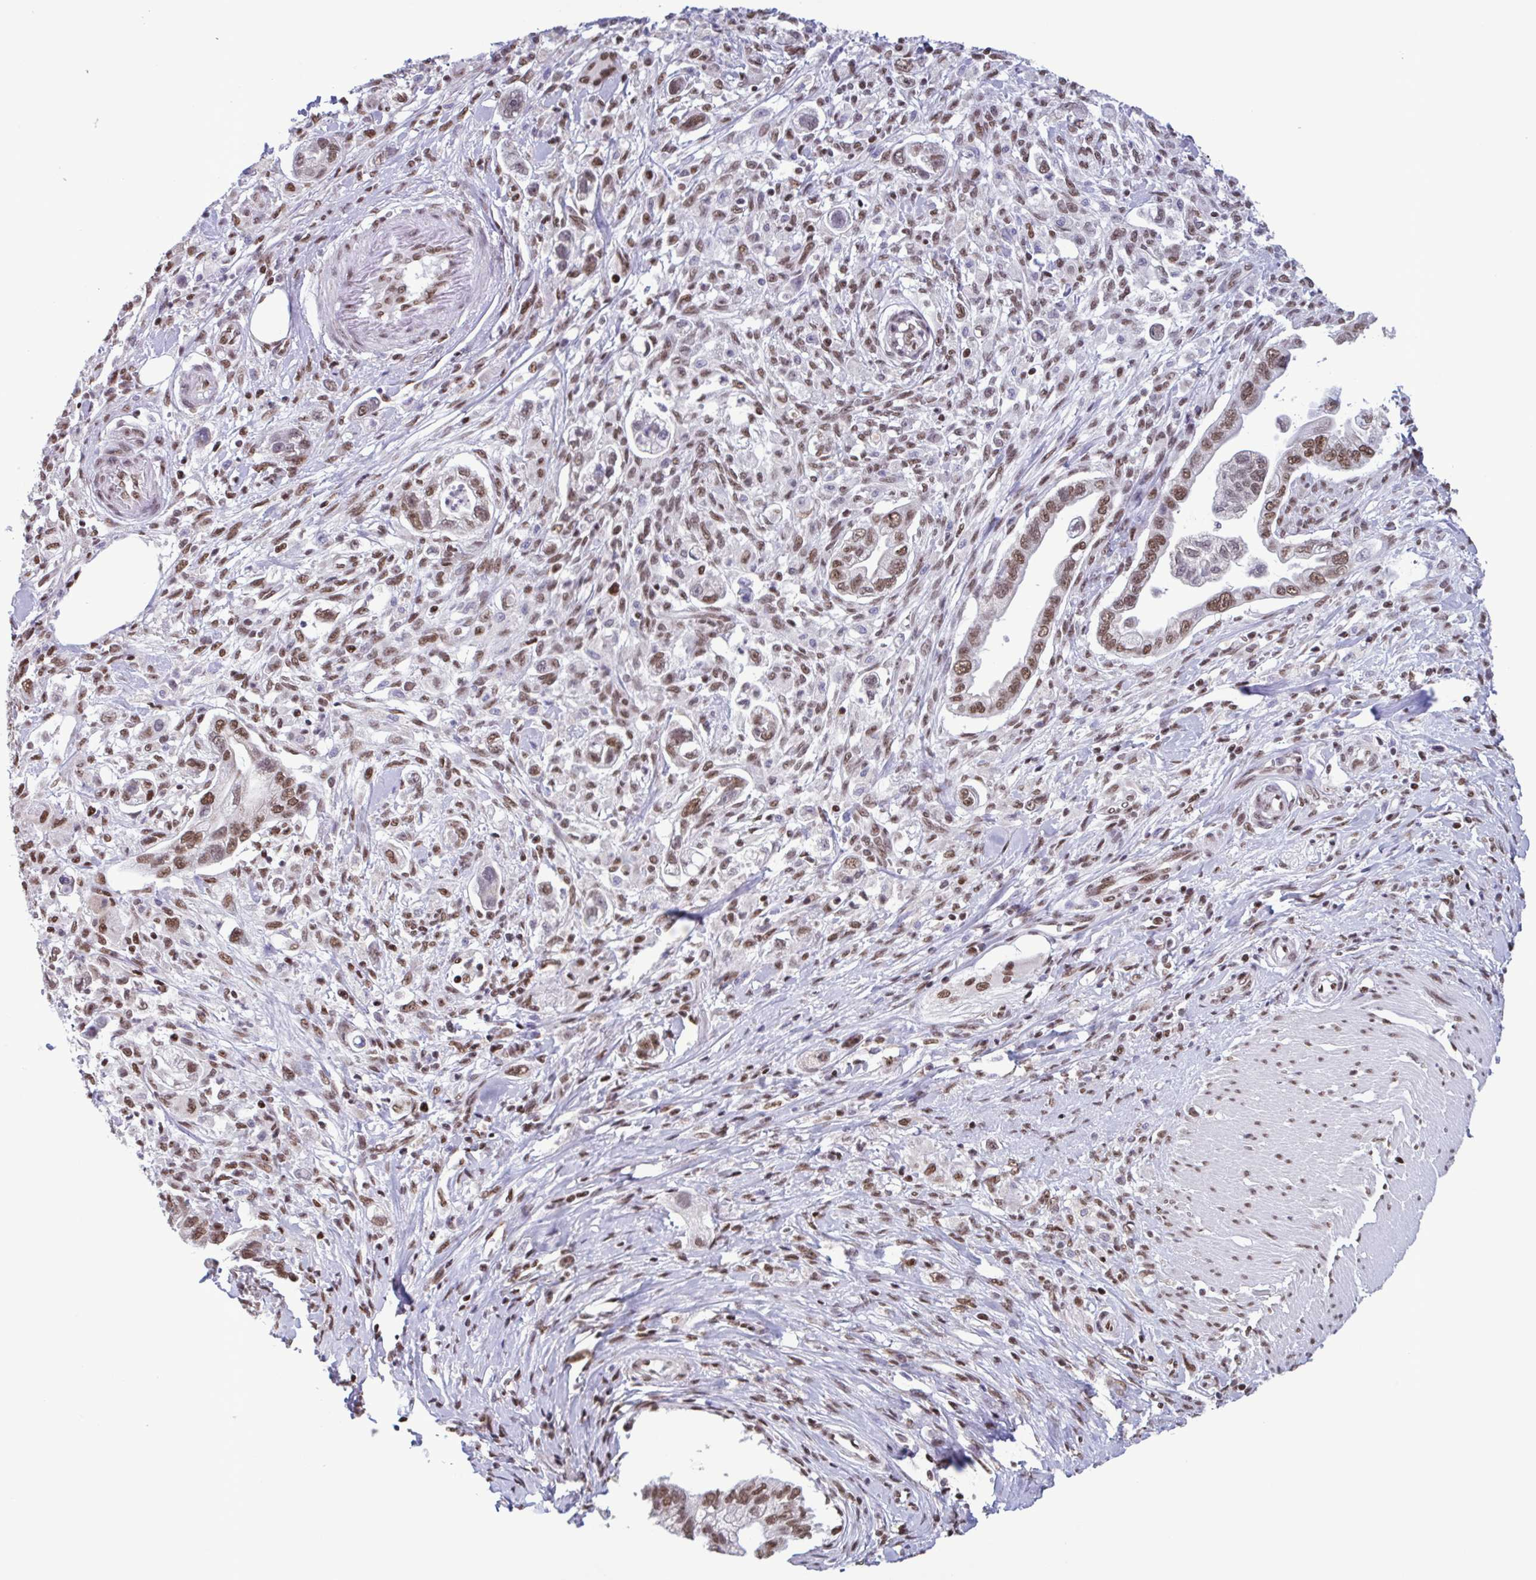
{"staining": {"intensity": "moderate", "quantity": ">75%", "location": "nuclear"}, "tissue": "pancreatic cancer", "cell_type": "Tumor cells", "image_type": "cancer", "snomed": [{"axis": "morphology", "description": "Adenocarcinoma, NOS"}, {"axis": "topography", "description": "Pancreas"}], "caption": "Pancreatic cancer (adenocarcinoma) was stained to show a protein in brown. There is medium levels of moderate nuclear staining in approximately >75% of tumor cells.", "gene": "TIMM21", "patient": {"sex": "male", "age": 70}}